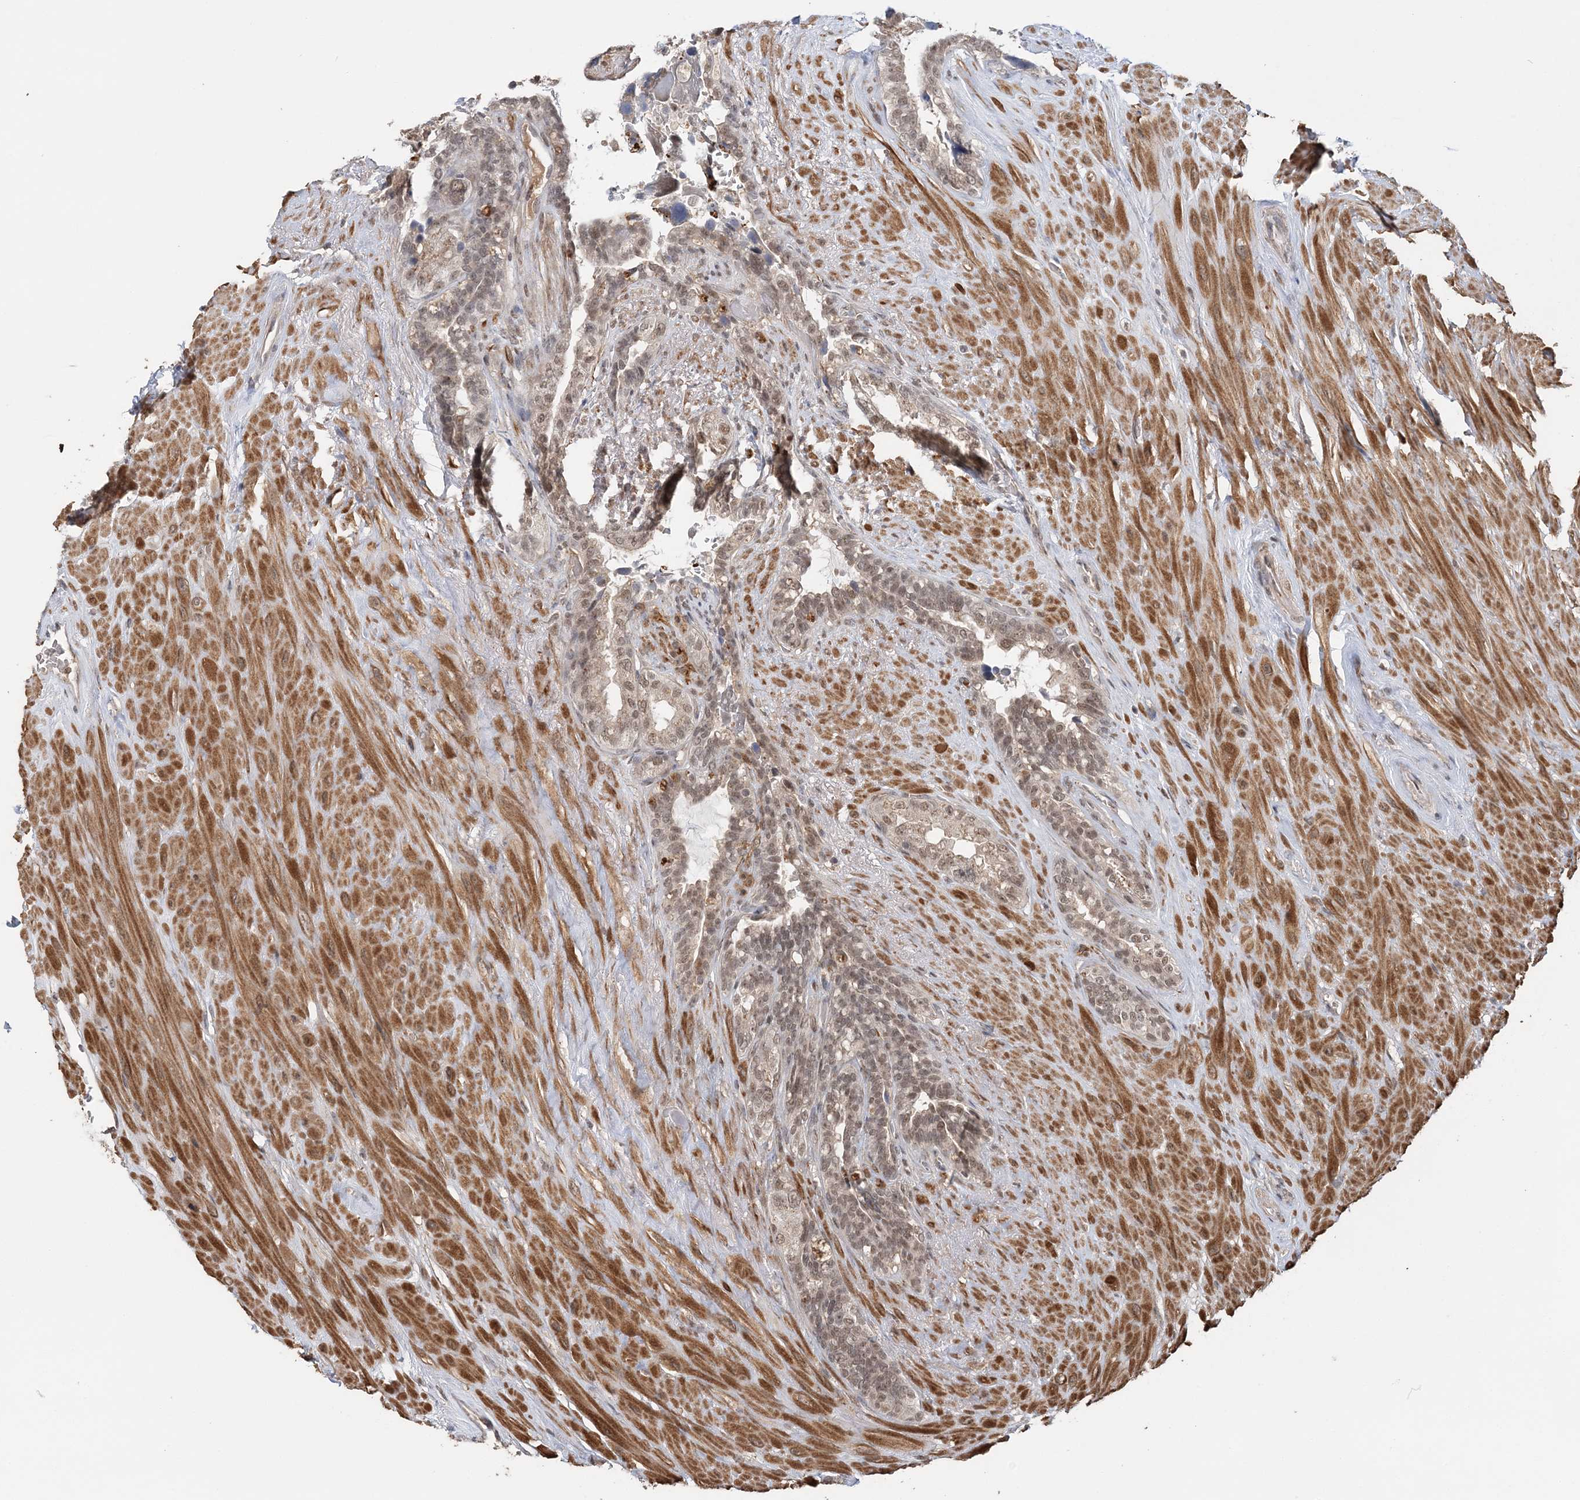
{"staining": {"intensity": "weak", "quantity": "25%-75%", "location": "cytoplasmic/membranous"}, "tissue": "seminal vesicle", "cell_type": "Glandular cells", "image_type": "normal", "snomed": [{"axis": "morphology", "description": "Normal tissue, NOS"}, {"axis": "topography", "description": "Seminal veicle"}], "caption": "This is a micrograph of IHC staining of unremarkable seminal vesicle, which shows weak staining in the cytoplasmic/membranous of glandular cells.", "gene": "TSHZ2", "patient": {"sex": "male", "age": 80}}